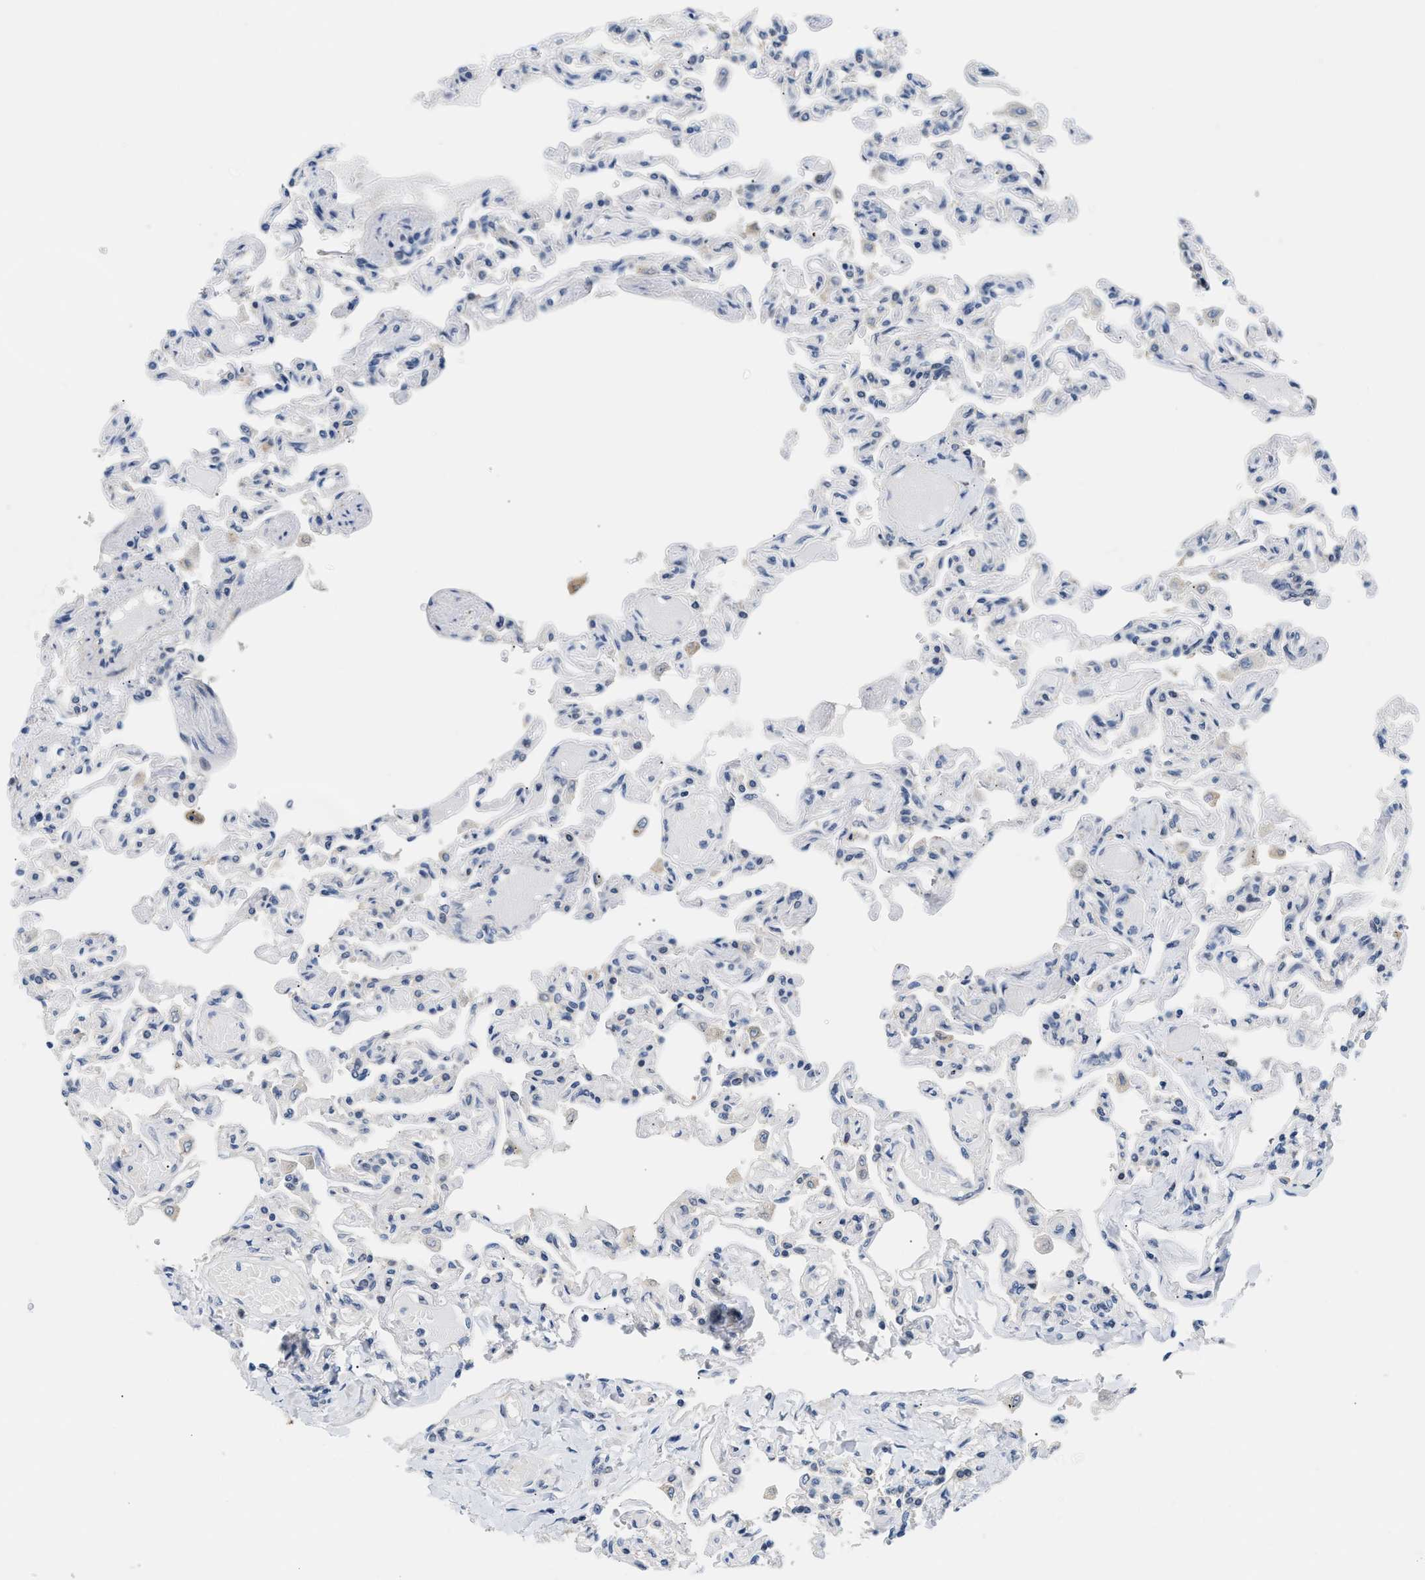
{"staining": {"intensity": "negative", "quantity": "none", "location": "none"}, "tissue": "lung", "cell_type": "Alveolar cells", "image_type": "normal", "snomed": [{"axis": "morphology", "description": "Normal tissue, NOS"}, {"axis": "topography", "description": "Lung"}], "caption": "Alveolar cells show no significant protein staining in unremarkable lung. (DAB IHC visualized using brightfield microscopy, high magnification).", "gene": "CLGN", "patient": {"sex": "male", "age": 21}}